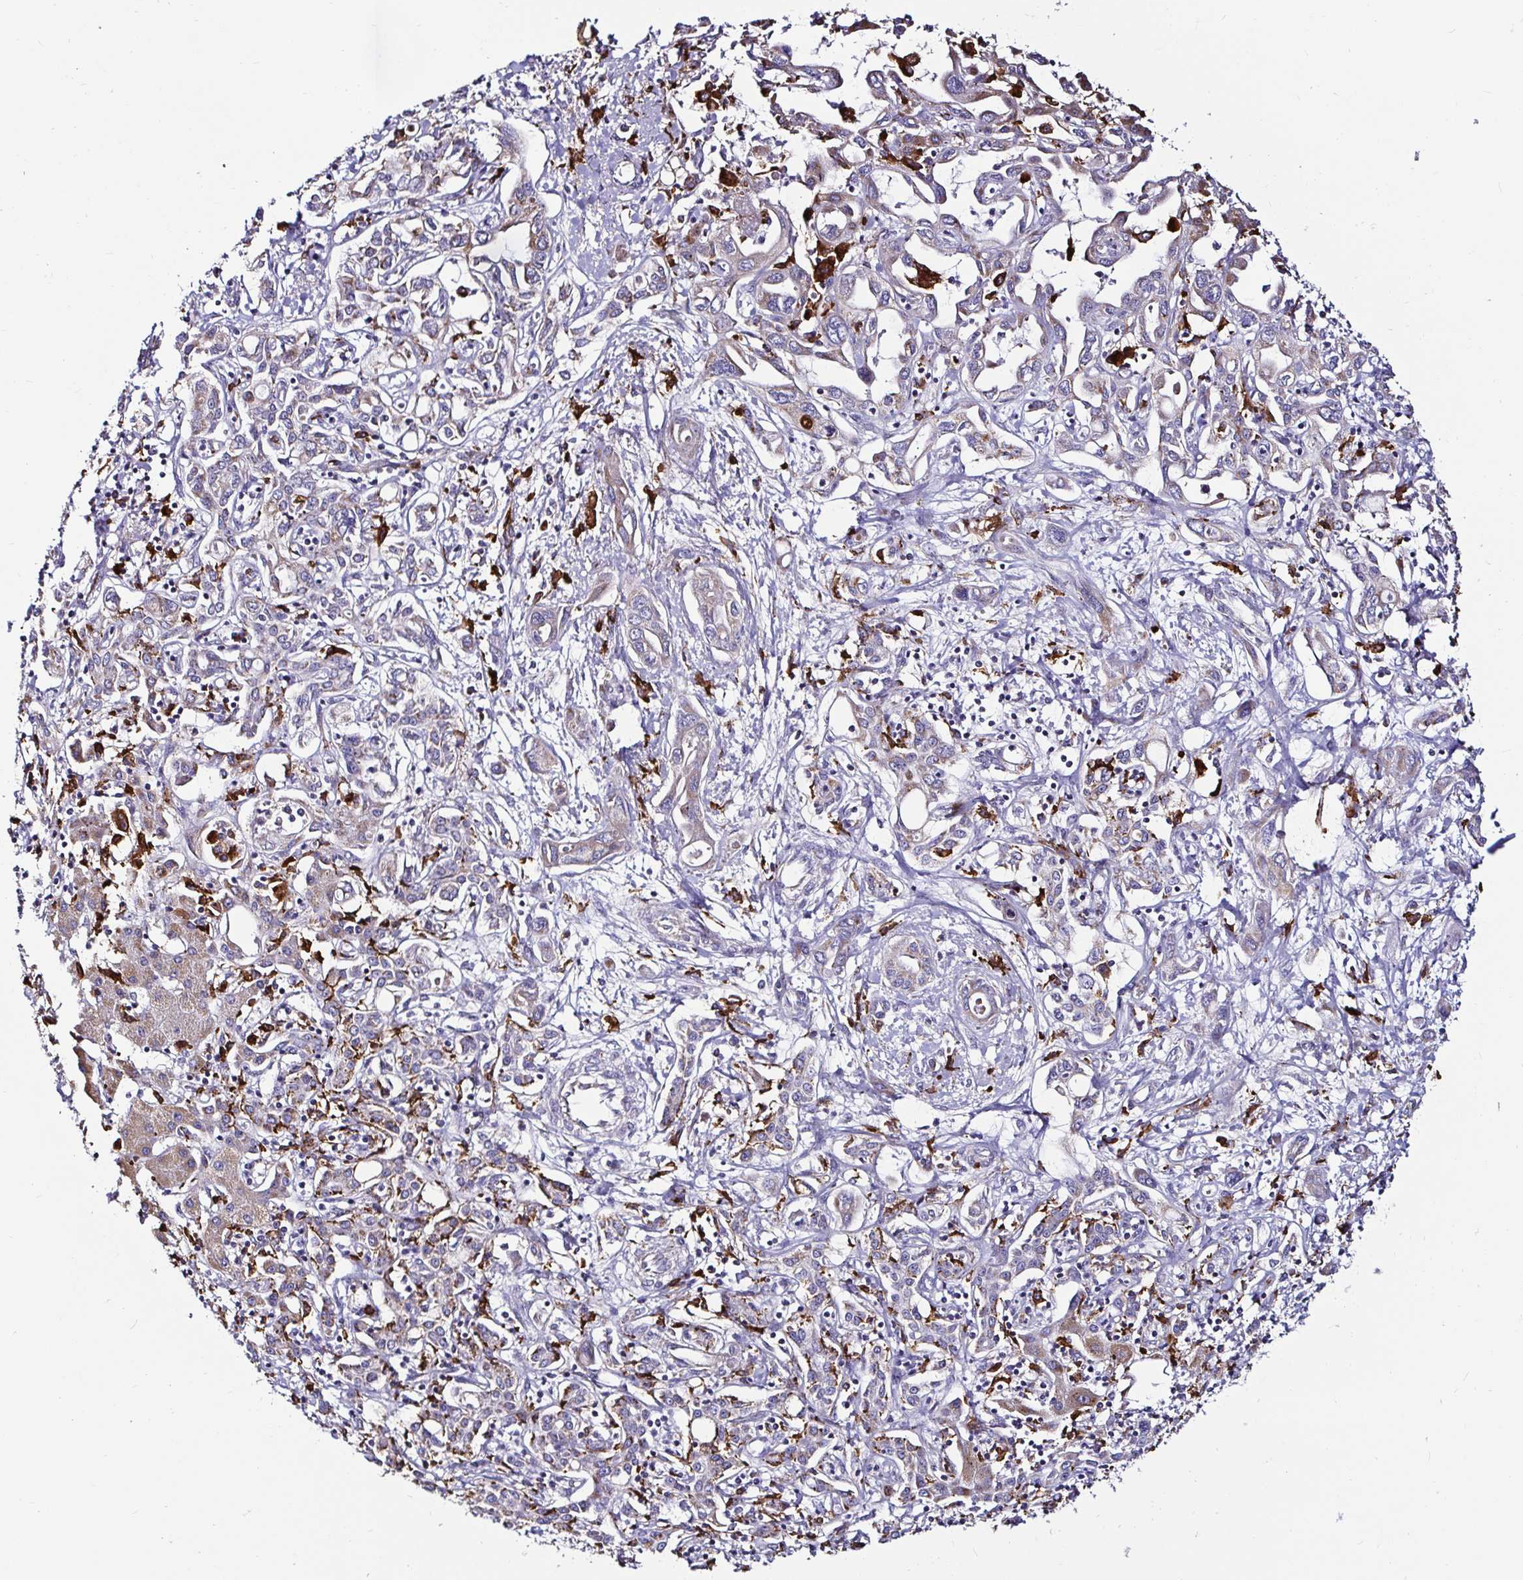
{"staining": {"intensity": "weak", "quantity": "25%-75%", "location": "cytoplasmic/membranous"}, "tissue": "liver cancer", "cell_type": "Tumor cells", "image_type": "cancer", "snomed": [{"axis": "morphology", "description": "Cholangiocarcinoma"}, {"axis": "topography", "description": "Liver"}], "caption": "Liver cancer (cholangiocarcinoma) was stained to show a protein in brown. There is low levels of weak cytoplasmic/membranous staining in approximately 25%-75% of tumor cells.", "gene": "MSR1", "patient": {"sex": "female", "age": 64}}